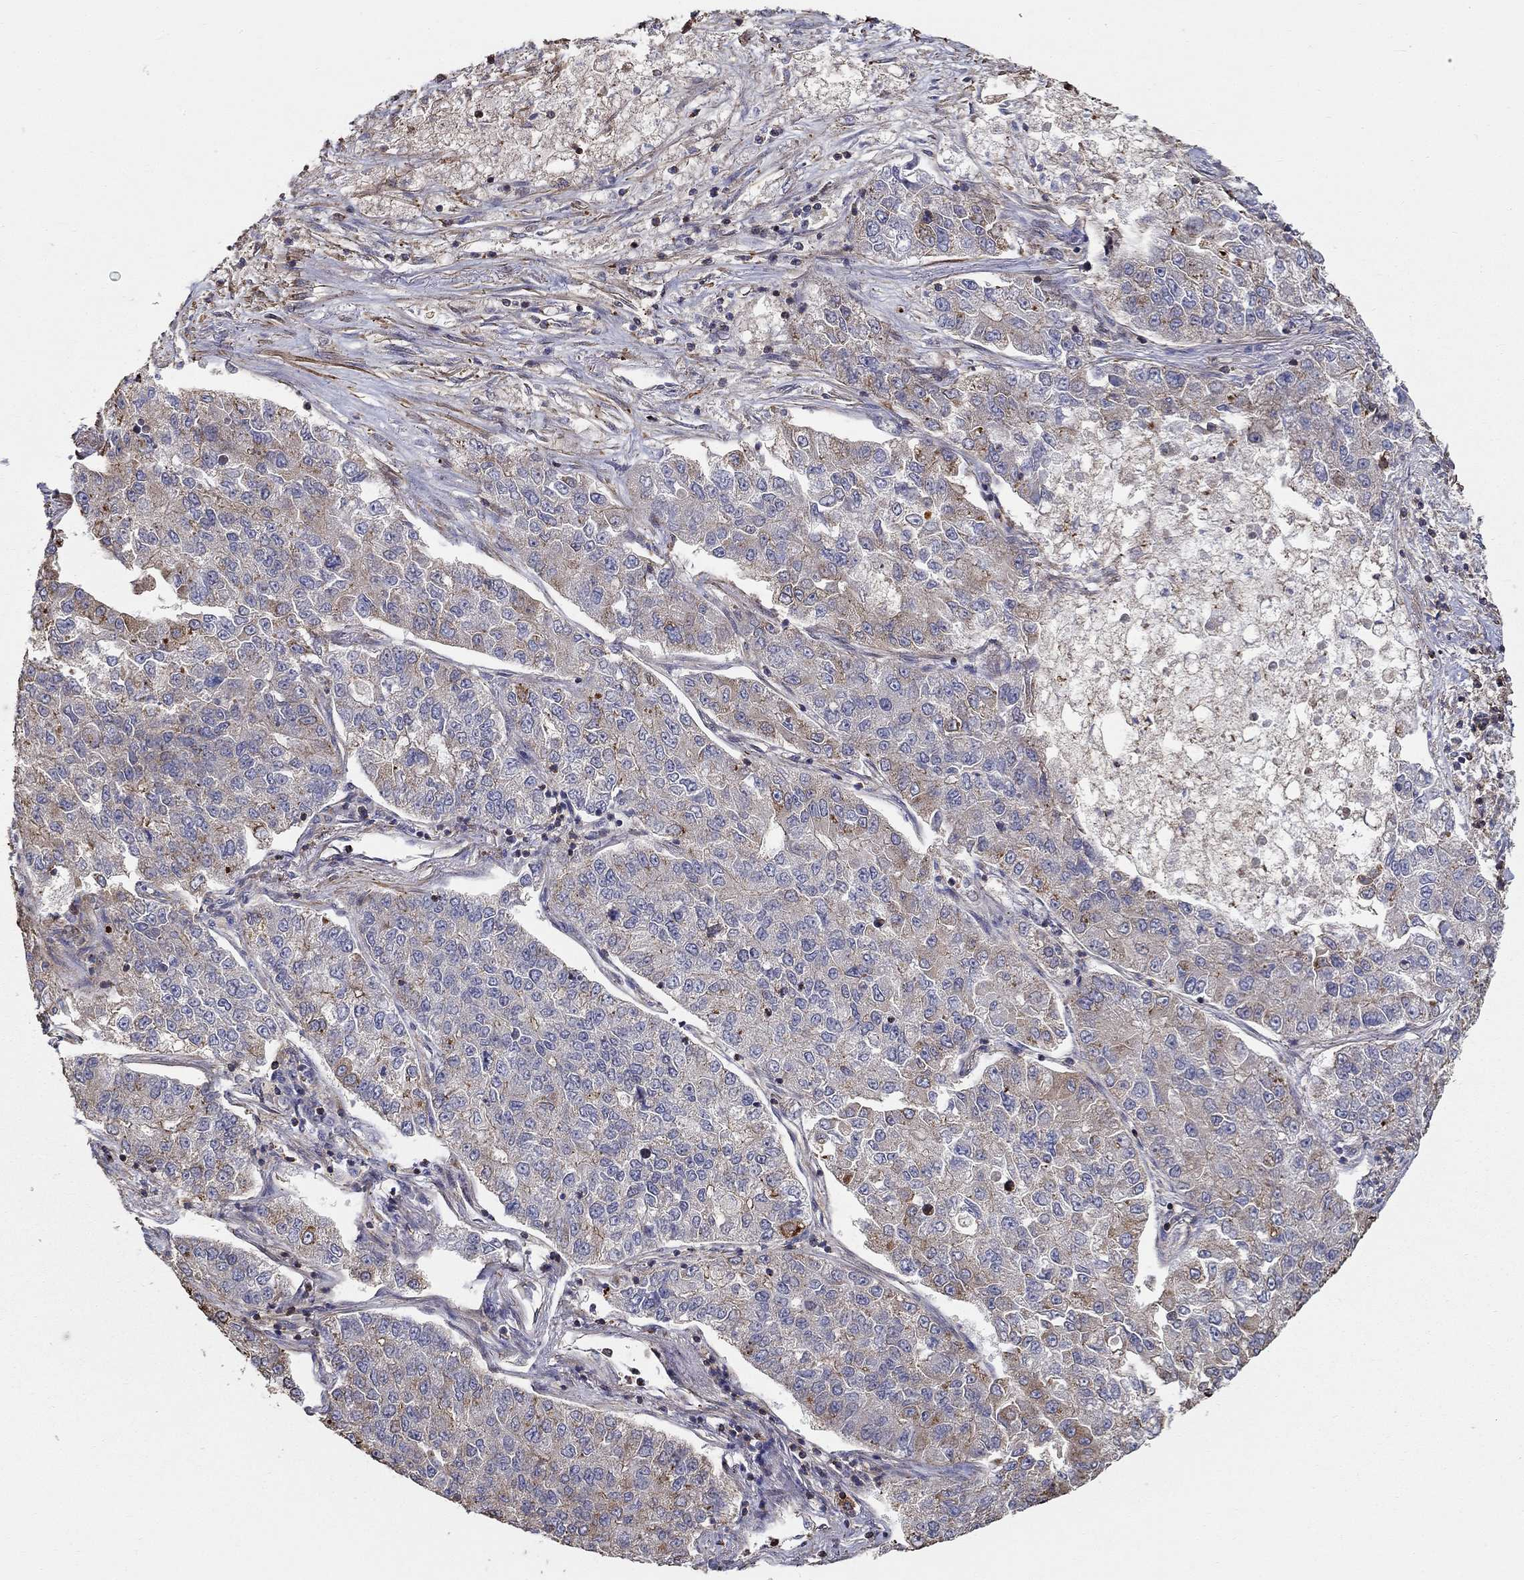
{"staining": {"intensity": "moderate", "quantity": "<25%", "location": "cytoplasmic/membranous"}, "tissue": "lung cancer", "cell_type": "Tumor cells", "image_type": "cancer", "snomed": [{"axis": "morphology", "description": "Adenocarcinoma, NOS"}, {"axis": "topography", "description": "Lung"}], "caption": "Immunohistochemical staining of lung adenocarcinoma displays moderate cytoplasmic/membranous protein staining in approximately <25% of tumor cells. The staining is performed using DAB (3,3'-diaminobenzidine) brown chromogen to label protein expression. The nuclei are counter-stained blue using hematoxylin.", "gene": "NPHP1", "patient": {"sex": "male", "age": 49}}